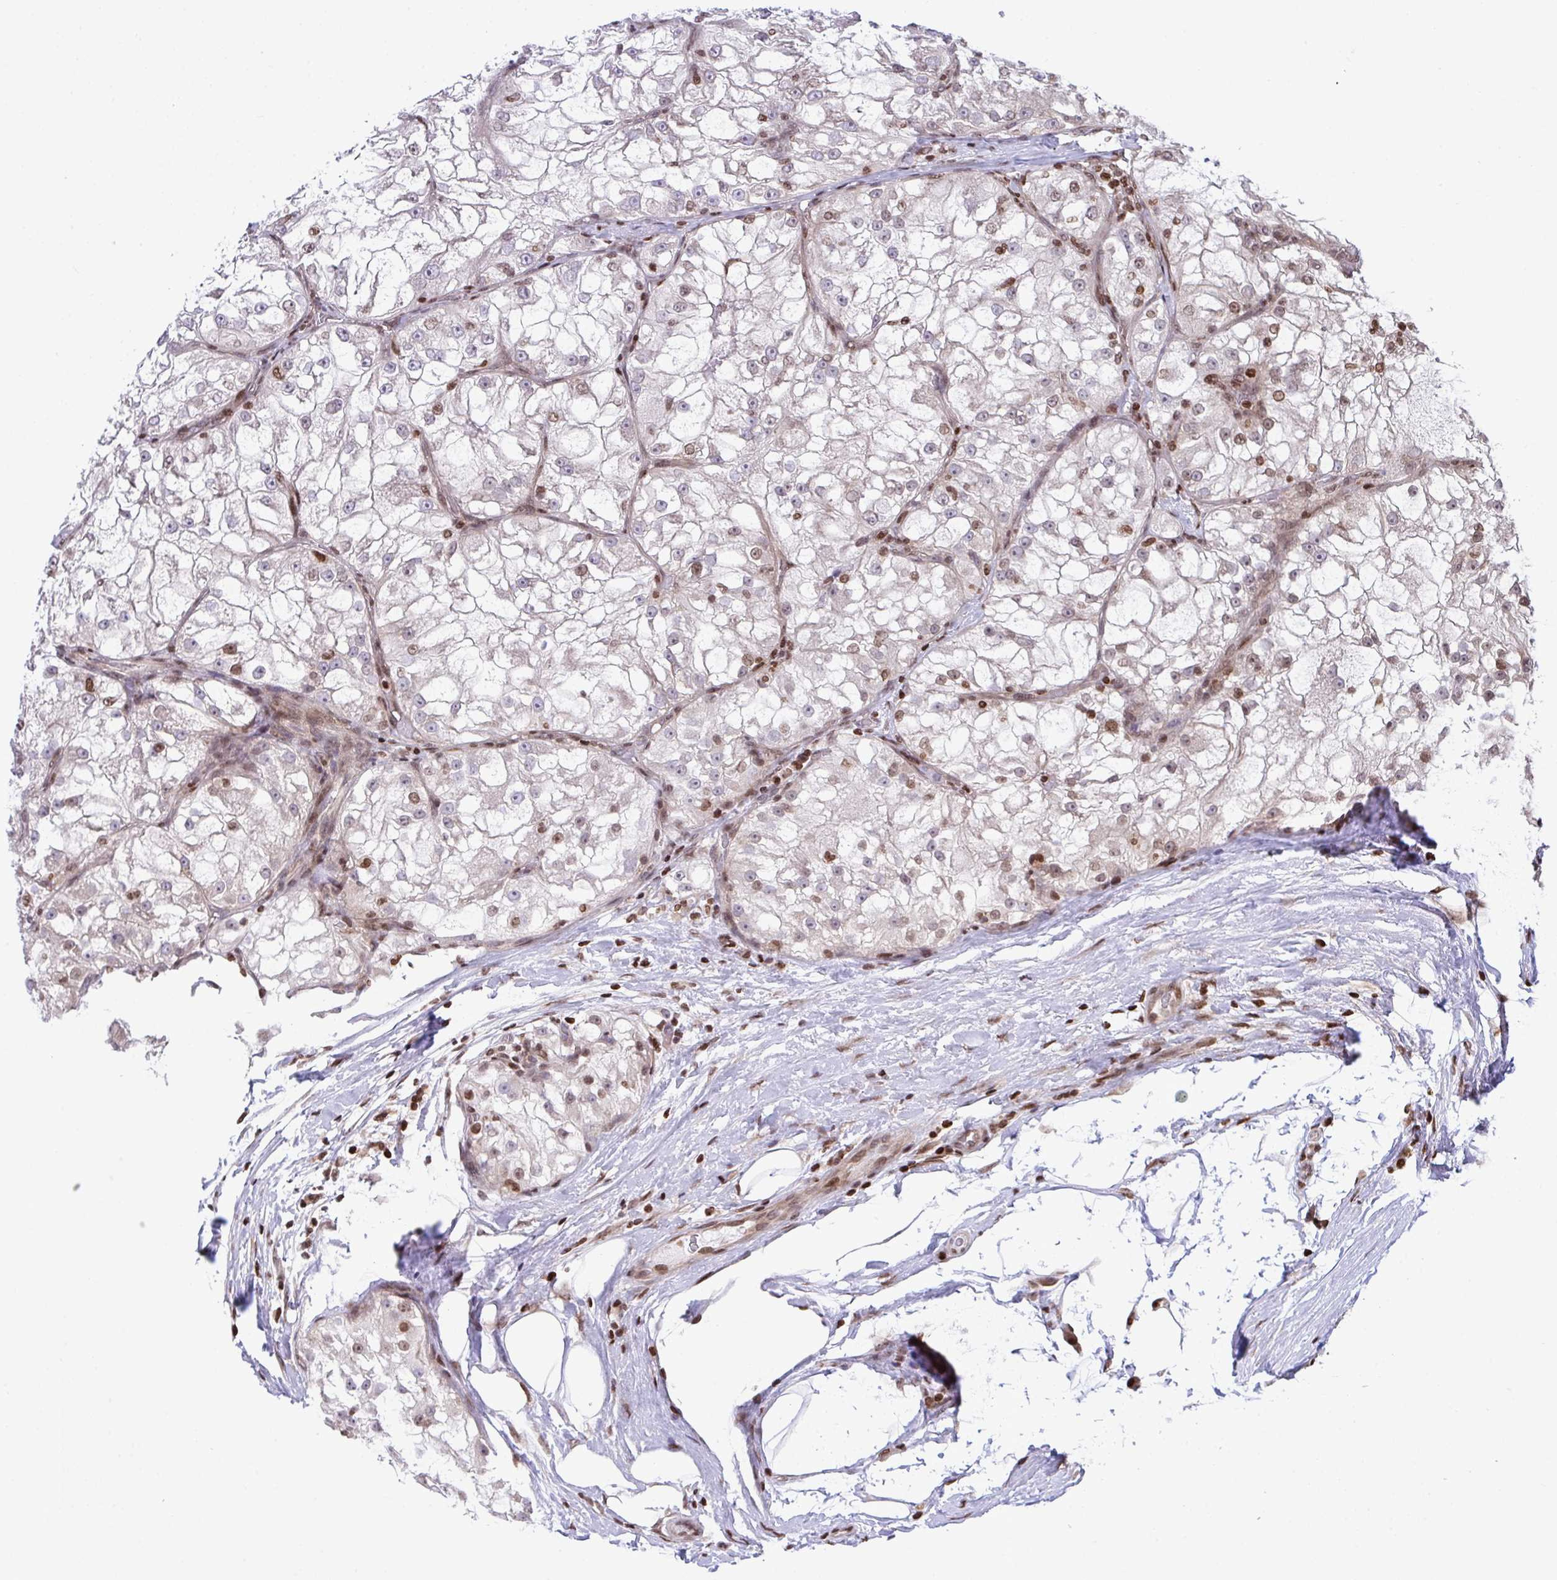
{"staining": {"intensity": "moderate", "quantity": "<25%", "location": "nuclear"}, "tissue": "renal cancer", "cell_type": "Tumor cells", "image_type": "cancer", "snomed": [{"axis": "morphology", "description": "Adenocarcinoma, NOS"}, {"axis": "topography", "description": "Kidney"}], "caption": "Human renal cancer stained for a protein (brown) shows moderate nuclear positive expression in about <25% of tumor cells.", "gene": "RAPGEF5", "patient": {"sex": "female", "age": 72}}